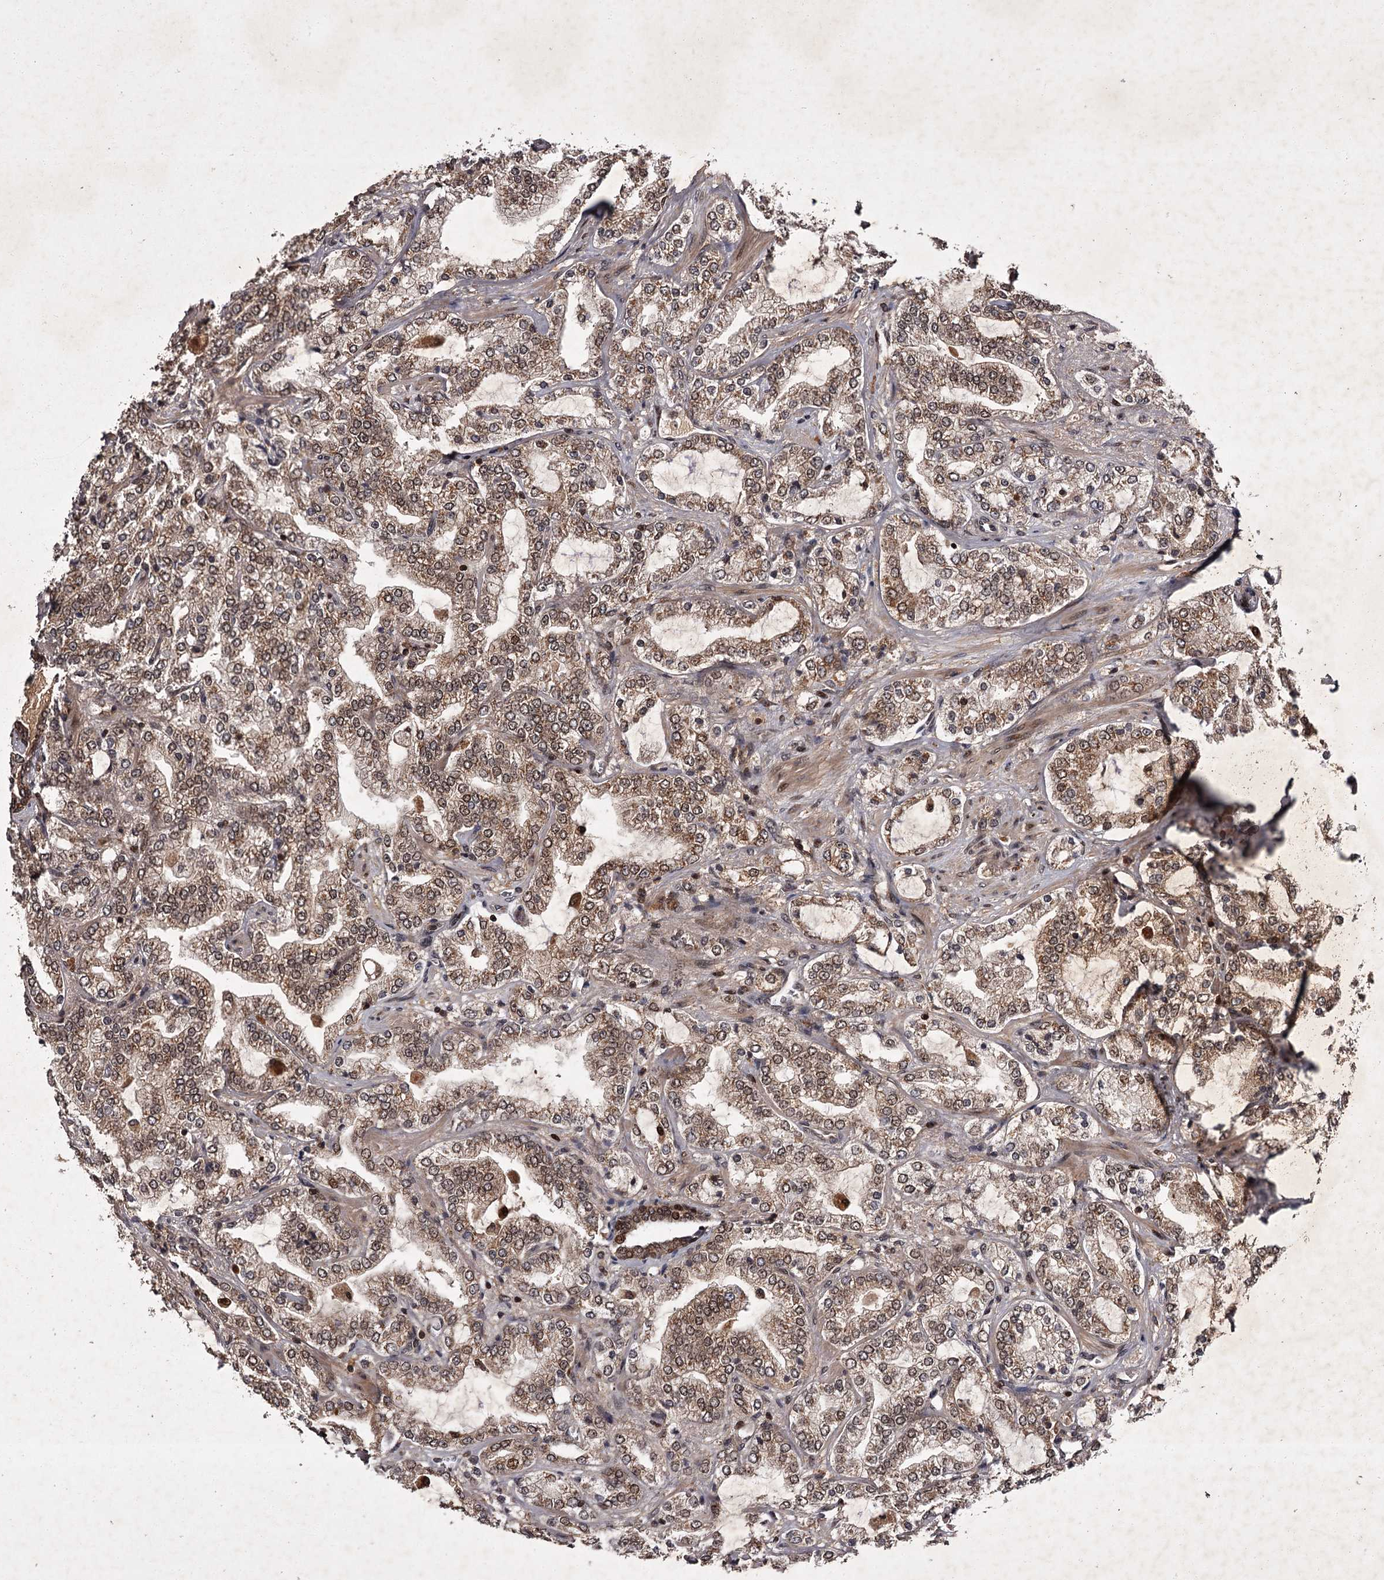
{"staining": {"intensity": "moderate", "quantity": ">75%", "location": "cytoplasmic/membranous"}, "tissue": "prostate cancer", "cell_type": "Tumor cells", "image_type": "cancer", "snomed": [{"axis": "morphology", "description": "Adenocarcinoma, High grade"}, {"axis": "topography", "description": "Prostate"}], "caption": "Immunohistochemical staining of prostate cancer shows medium levels of moderate cytoplasmic/membranous staining in about >75% of tumor cells. The protein is shown in brown color, while the nuclei are stained blue.", "gene": "TBC1D23", "patient": {"sex": "male", "age": 64}}